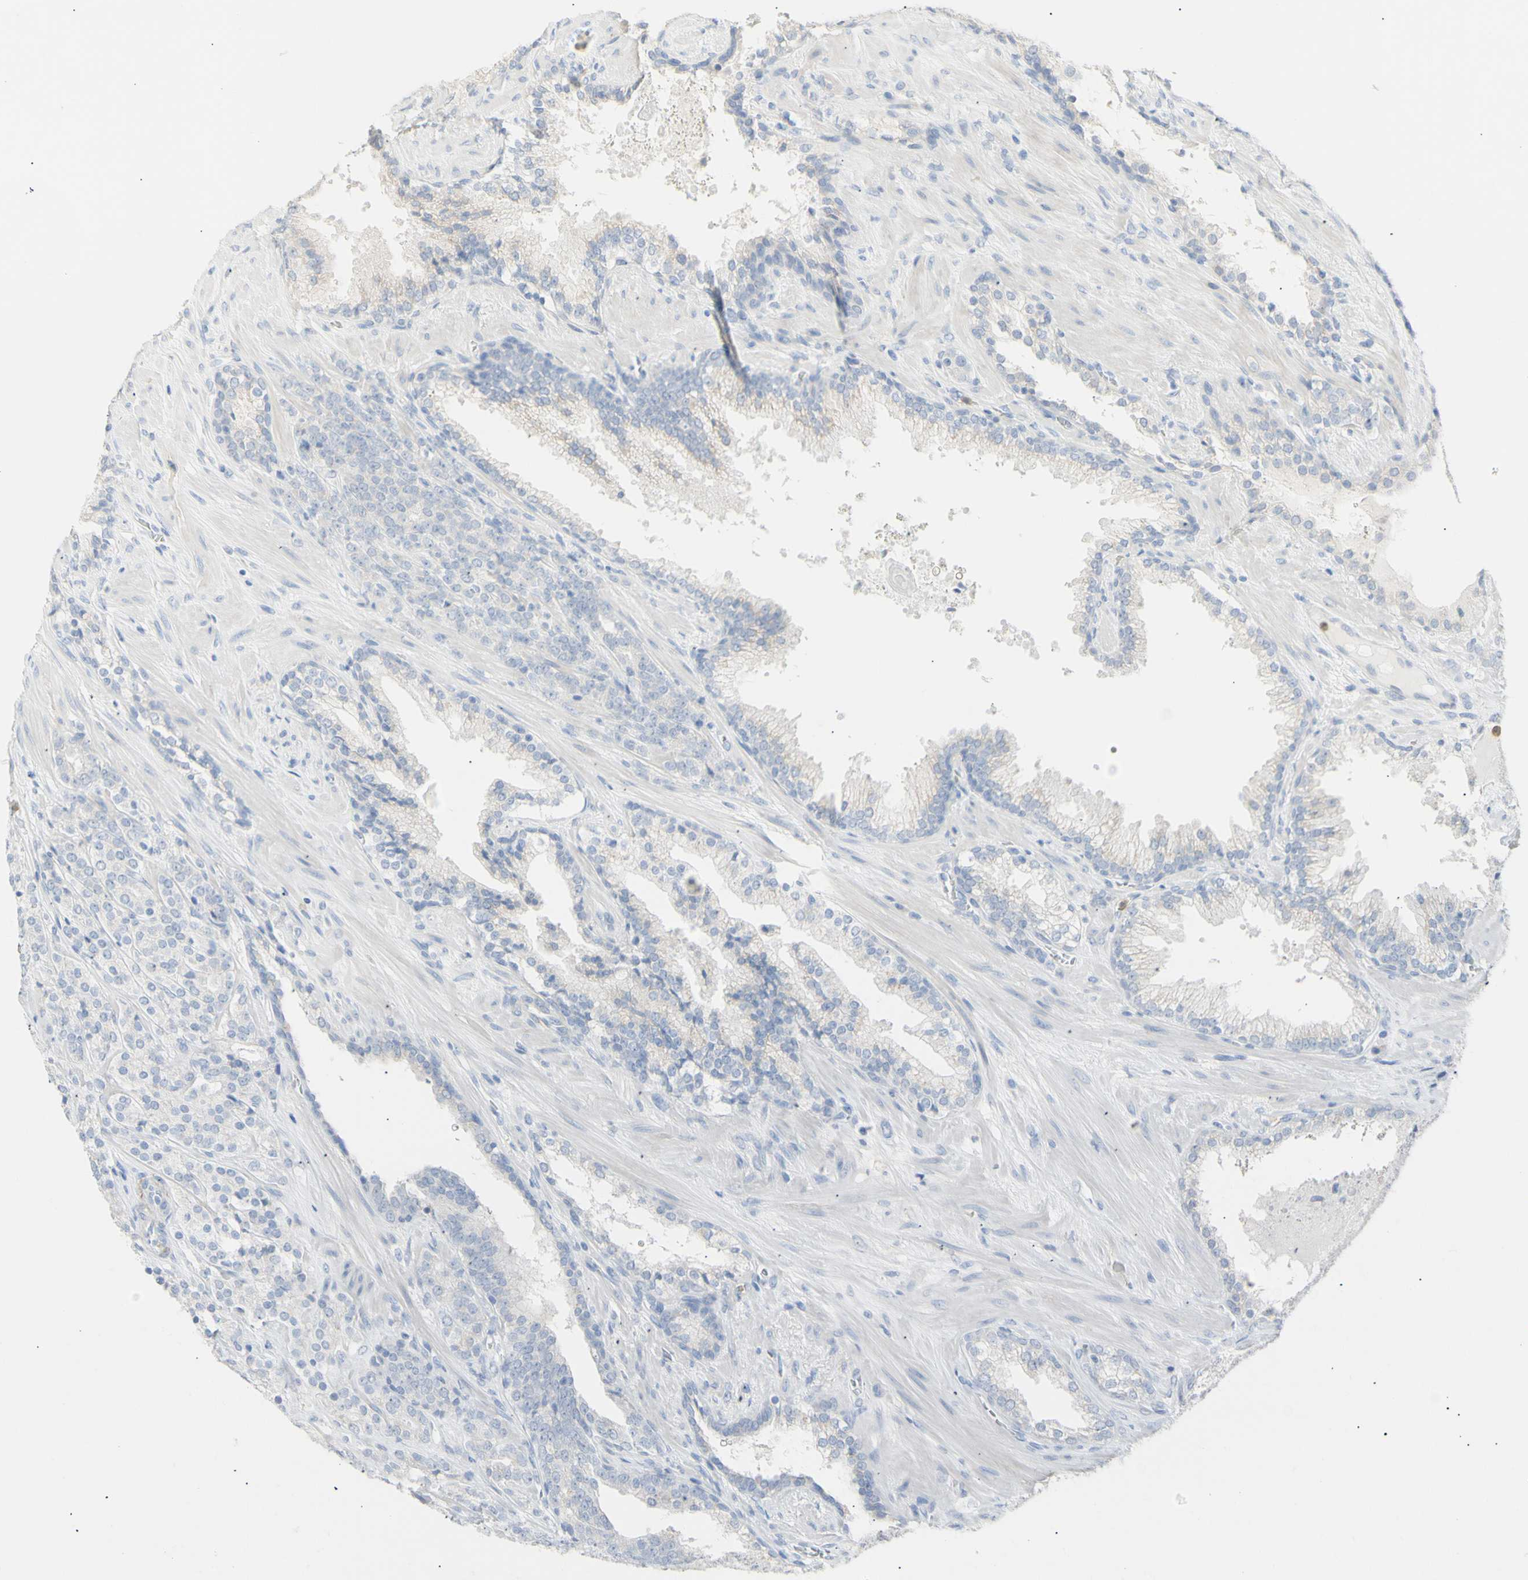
{"staining": {"intensity": "negative", "quantity": "none", "location": "none"}, "tissue": "prostate cancer", "cell_type": "Tumor cells", "image_type": "cancer", "snomed": [{"axis": "morphology", "description": "Adenocarcinoma, High grade"}, {"axis": "topography", "description": "Prostate"}], "caption": "IHC photomicrograph of neoplastic tissue: prostate cancer stained with DAB (3,3'-diaminobenzidine) shows no significant protein staining in tumor cells.", "gene": "B4GALNT3", "patient": {"sex": "male", "age": 71}}